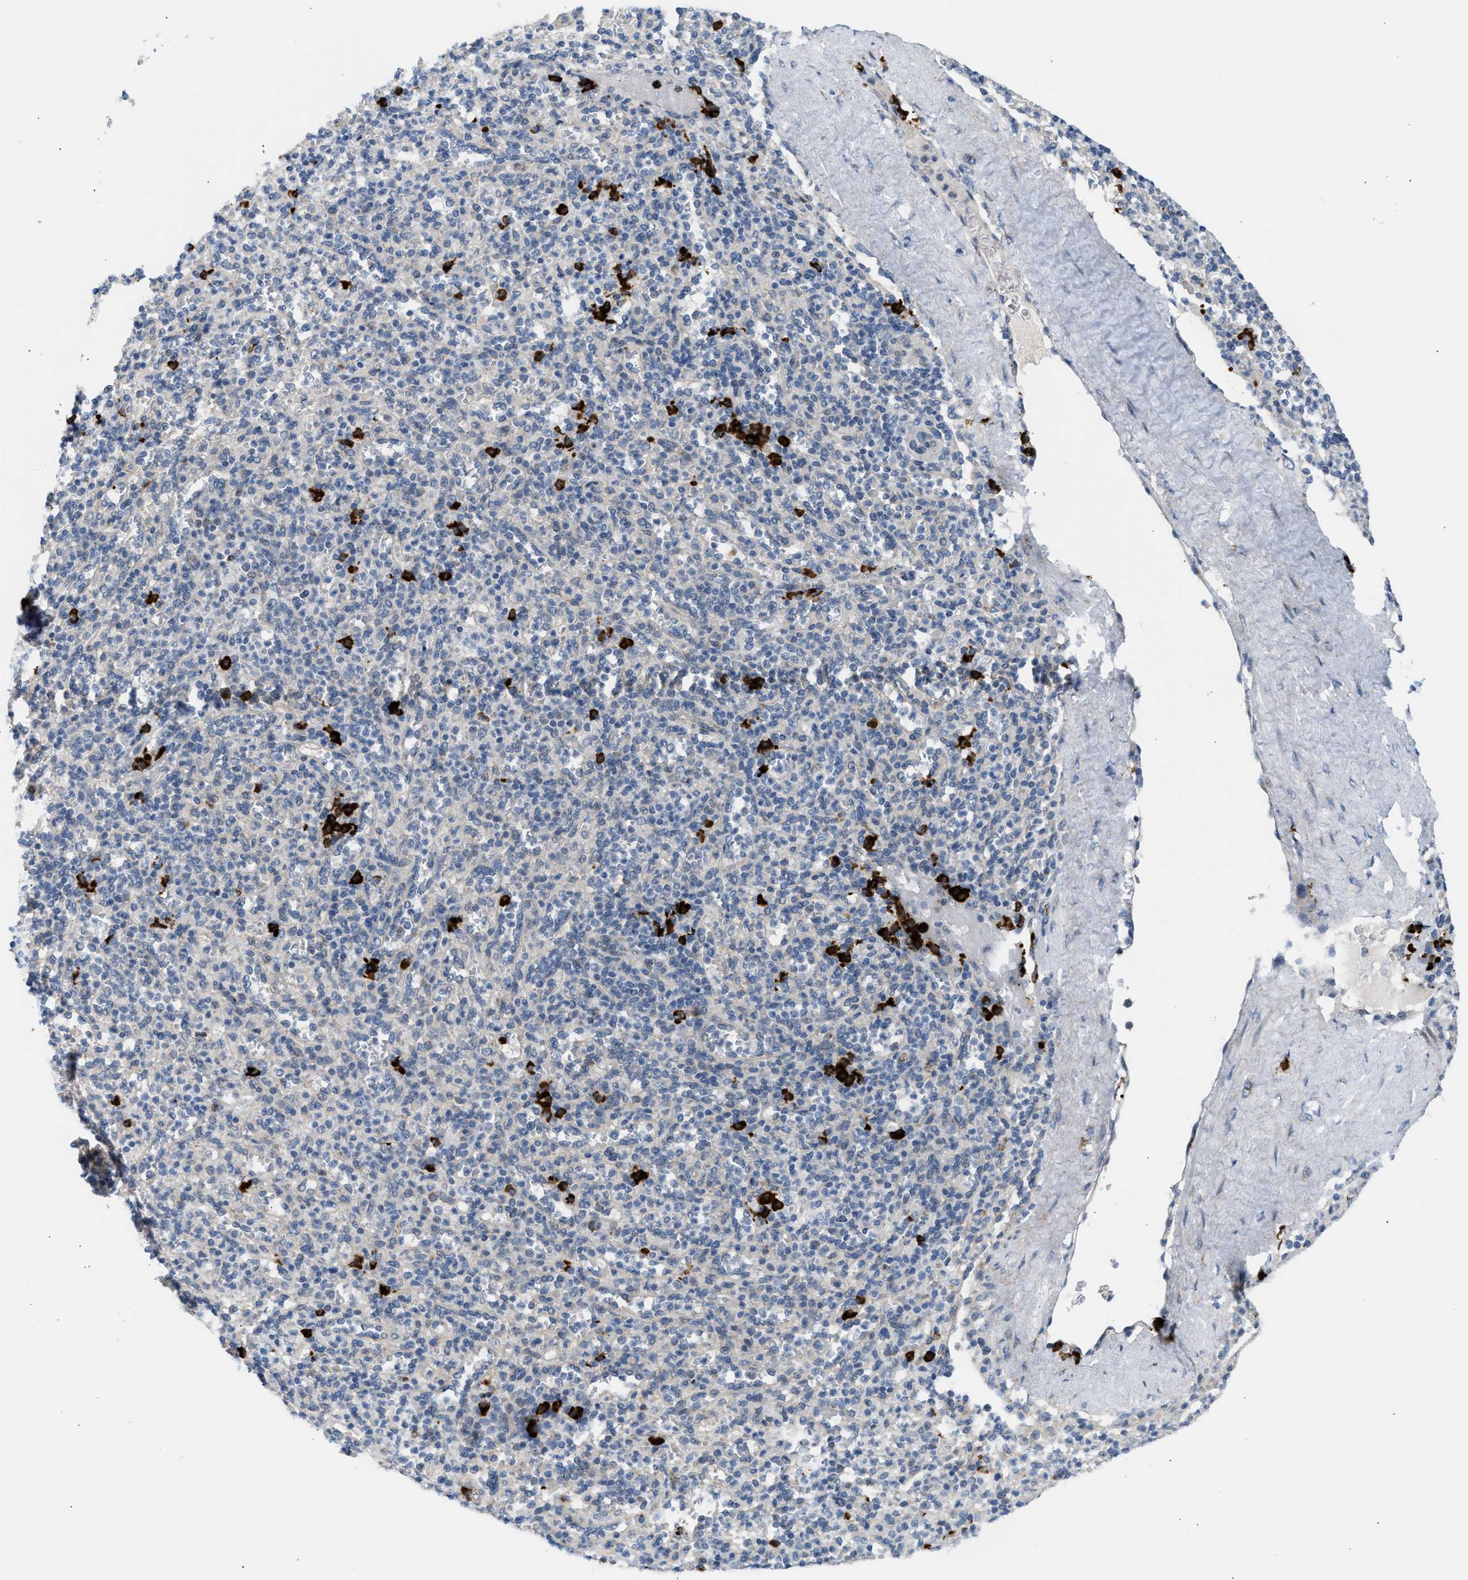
{"staining": {"intensity": "strong", "quantity": "<25%", "location": "cytoplasmic/membranous"}, "tissue": "spleen", "cell_type": "Cells in red pulp", "image_type": "normal", "snomed": [{"axis": "morphology", "description": "Normal tissue, NOS"}, {"axis": "topography", "description": "Spleen"}], "caption": "Immunohistochemical staining of benign spleen demonstrates strong cytoplasmic/membranous protein positivity in approximately <25% of cells in red pulp. (DAB IHC, brown staining for protein, blue staining for nuclei).", "gene": "KCNC2", "patient": {"sex": "male", "age": 36}}